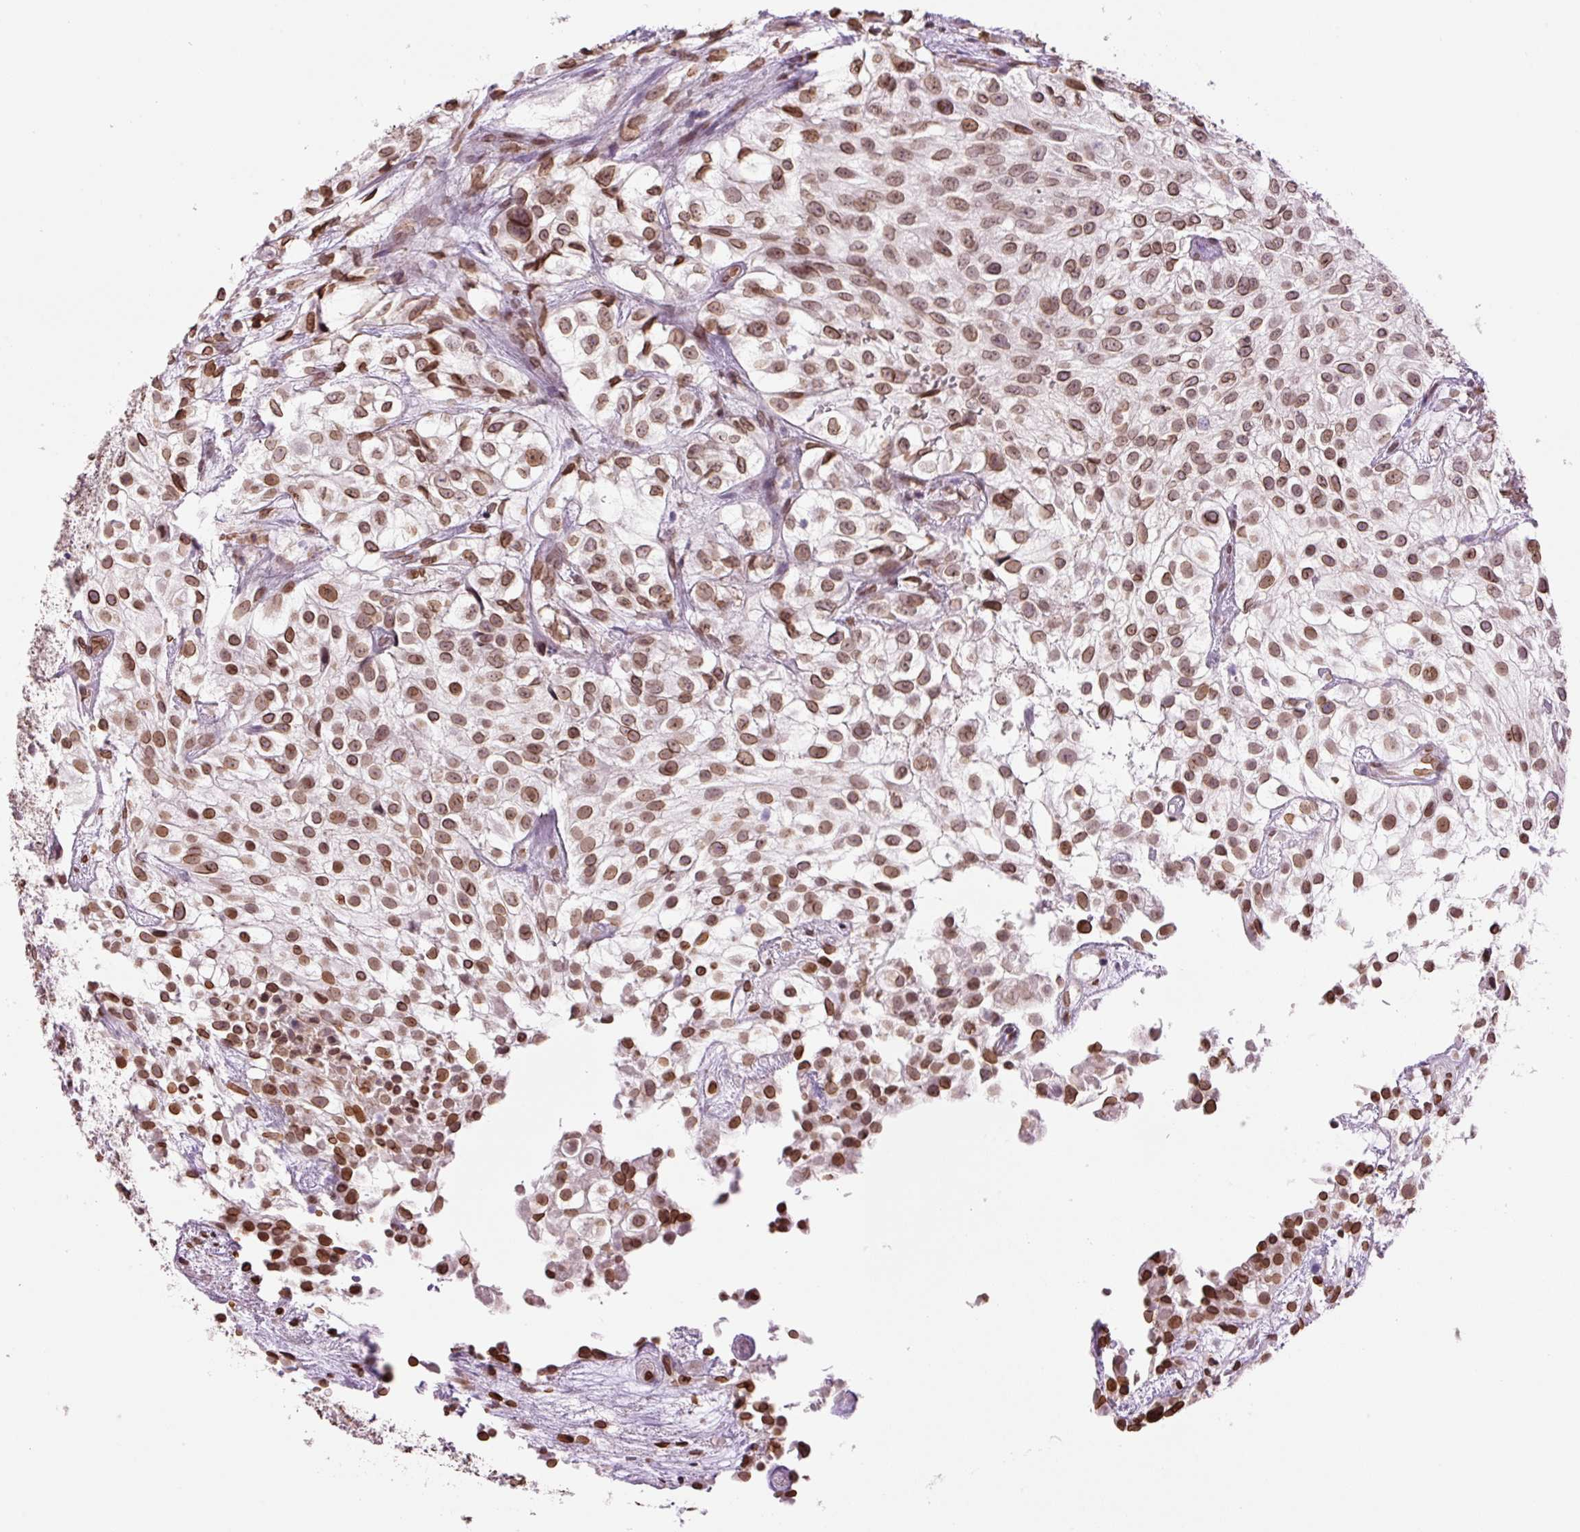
{"staining": {"intensity": "moderate", "quantity": ">75%", "location": "cytoplasmic/membranous,nuclear"}, "tissue": "urothelial cancer", "cell_type": "Tumor cells", "image_type": "cancer", "snomed": [{"axis": "morphology", "description": "Urothelial carcinoma, High grade"}, {"axis": "topography", "description": "Urinary bladder"}], "caption": "This is an image of immunohistochemistry (IHC) staining of urothelial carcinoma (high-grade), which shows moderate positivity in the cytoplasmic/membranous and nuclear of tumor cells.", "gene": "ZNF224", "patient": {"sex": "male", "age": 56}}